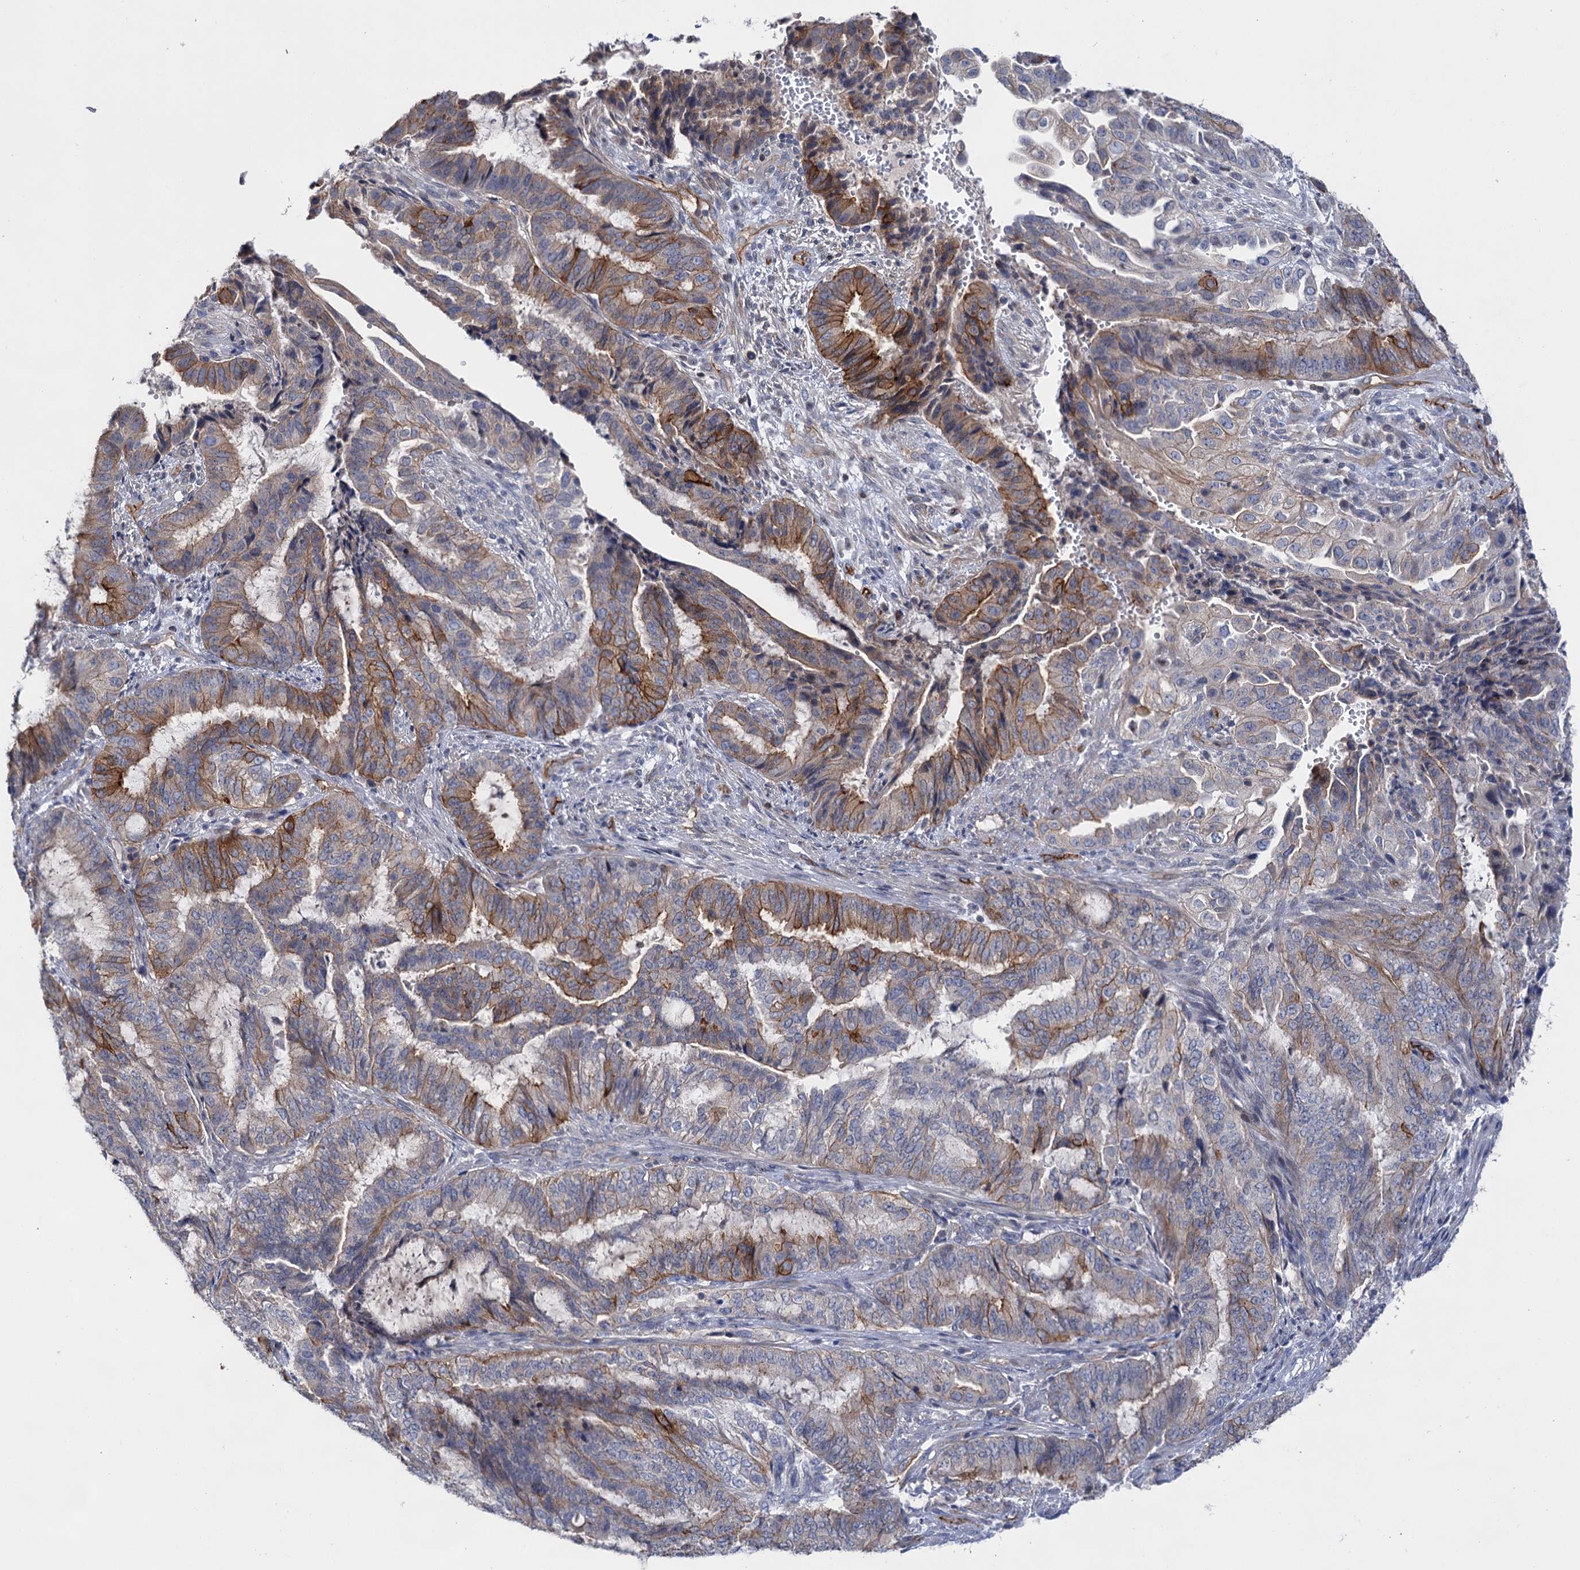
{"staining": {"intensity": "moderate", "quantity": "25%-75%", "location": "cytoplasmic/membranous"}, "tissue": "endometrial cancer", "cell_type": "Tumor cells", "image_type": "cancer", "snomed": [{"axis": "morphology", "description": "Adenocarcinoma, NOS"}, {"axis": "topography", "description": "Endometrium"}], "caption": "The micrograph reveals immunohistochemical staining of endometrial cancer (adenocarcinoma). There is moderate cytoplasmic/membranous positivity is present in approximately 25%-75% of tumor cells. (Stains: DAB in brown, nuclei in blue, Microscopy: brightfield microscopy at high magnification).", "gene": "ABLIM1", "patient": {"sex": "female", "age": 51}}